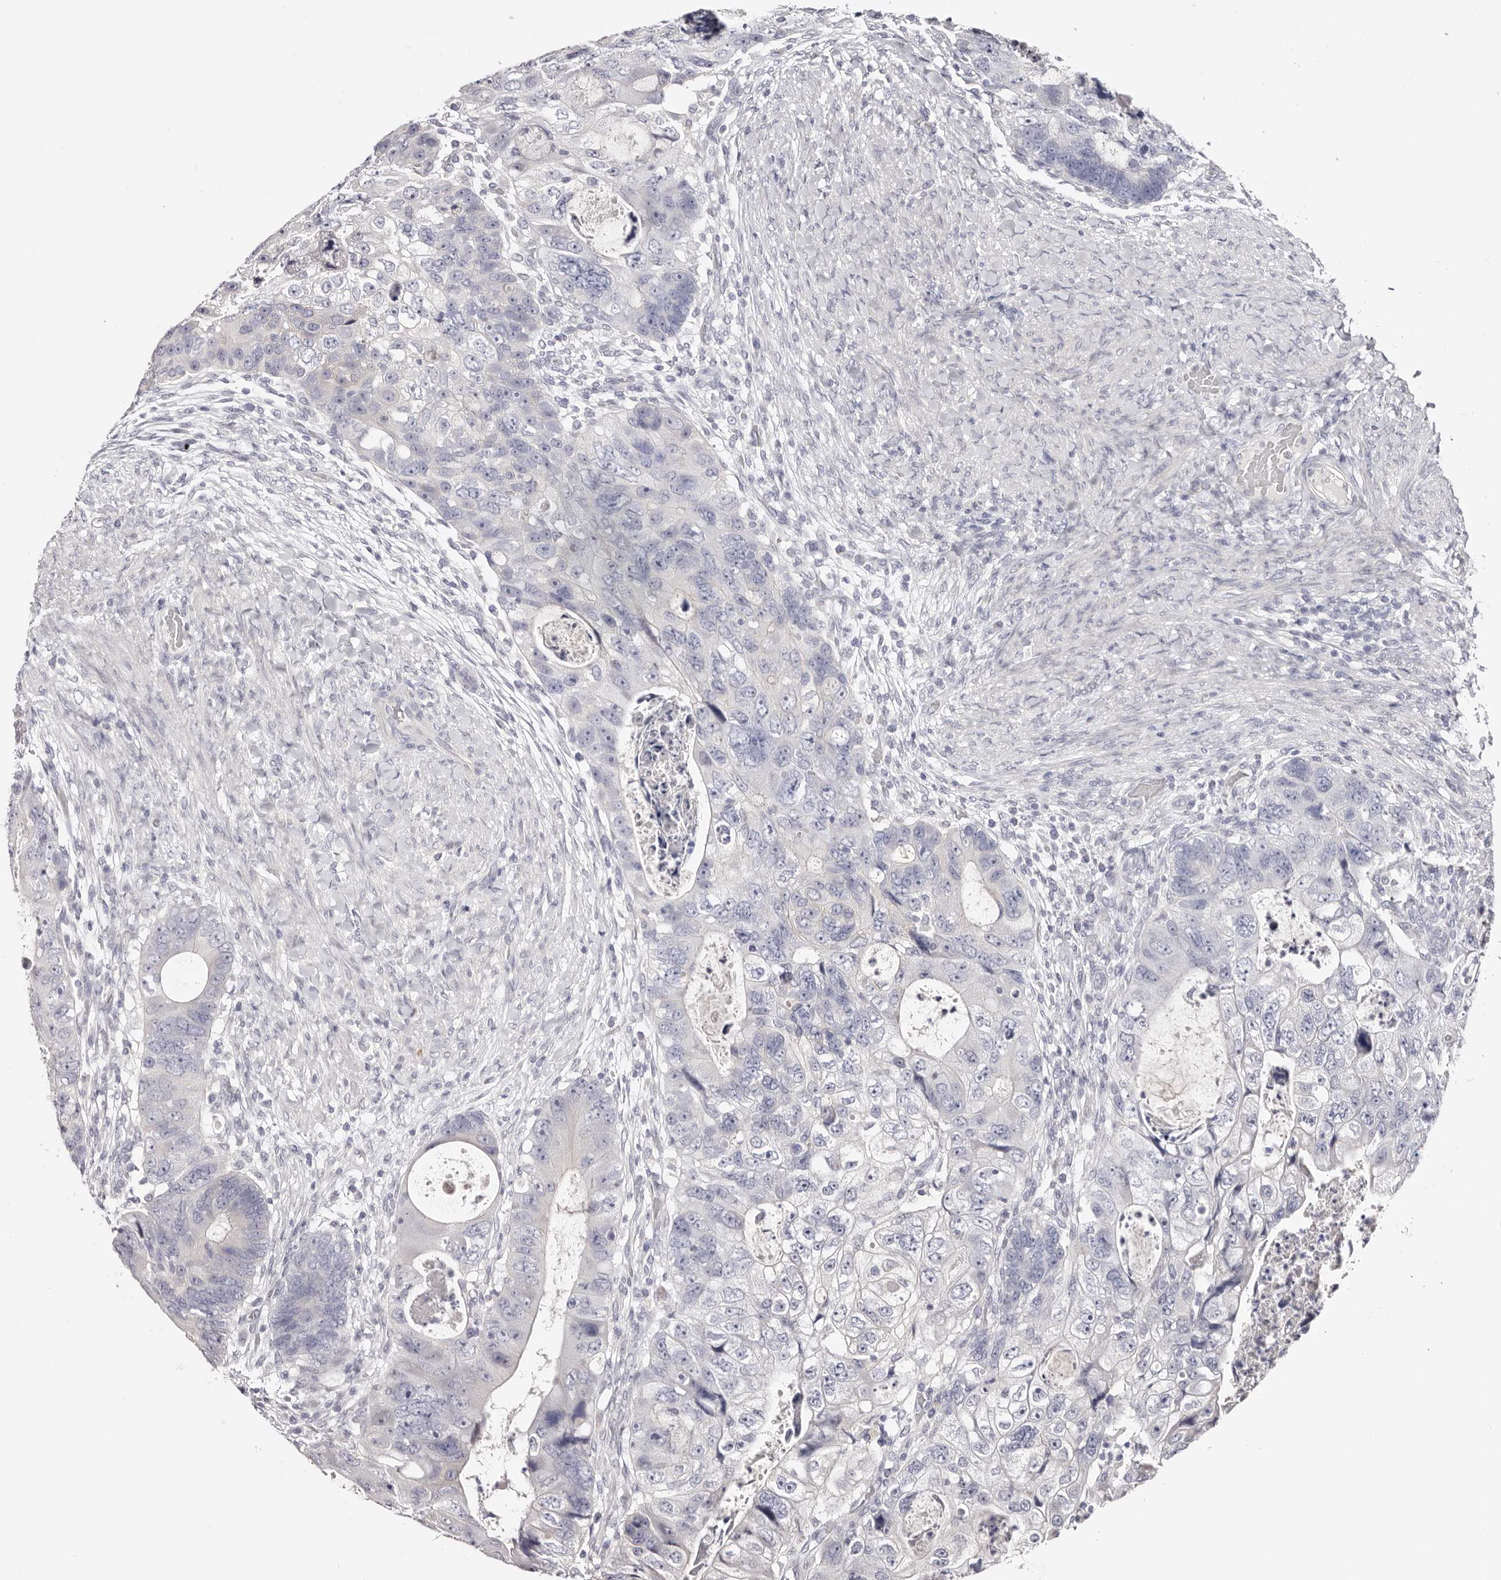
{"staining": {"intensity": "negative", "quantity": "none", "location": "none"}, "tissue": "colorectal cancer", "cell_type": "Tumor cells", "image_type": "cancer", "snomed": [{"axis": "morphology", "description": "Adenocarcinoma, NOS"}, {"axis": "topography", "description": "Rectum"}], "caption": "Micrograph shows no significant protein positivity in tumor cells of colorectal cancer.", "gene": "AKNAD1", "patient": {"sex": "male", "age": 59}}